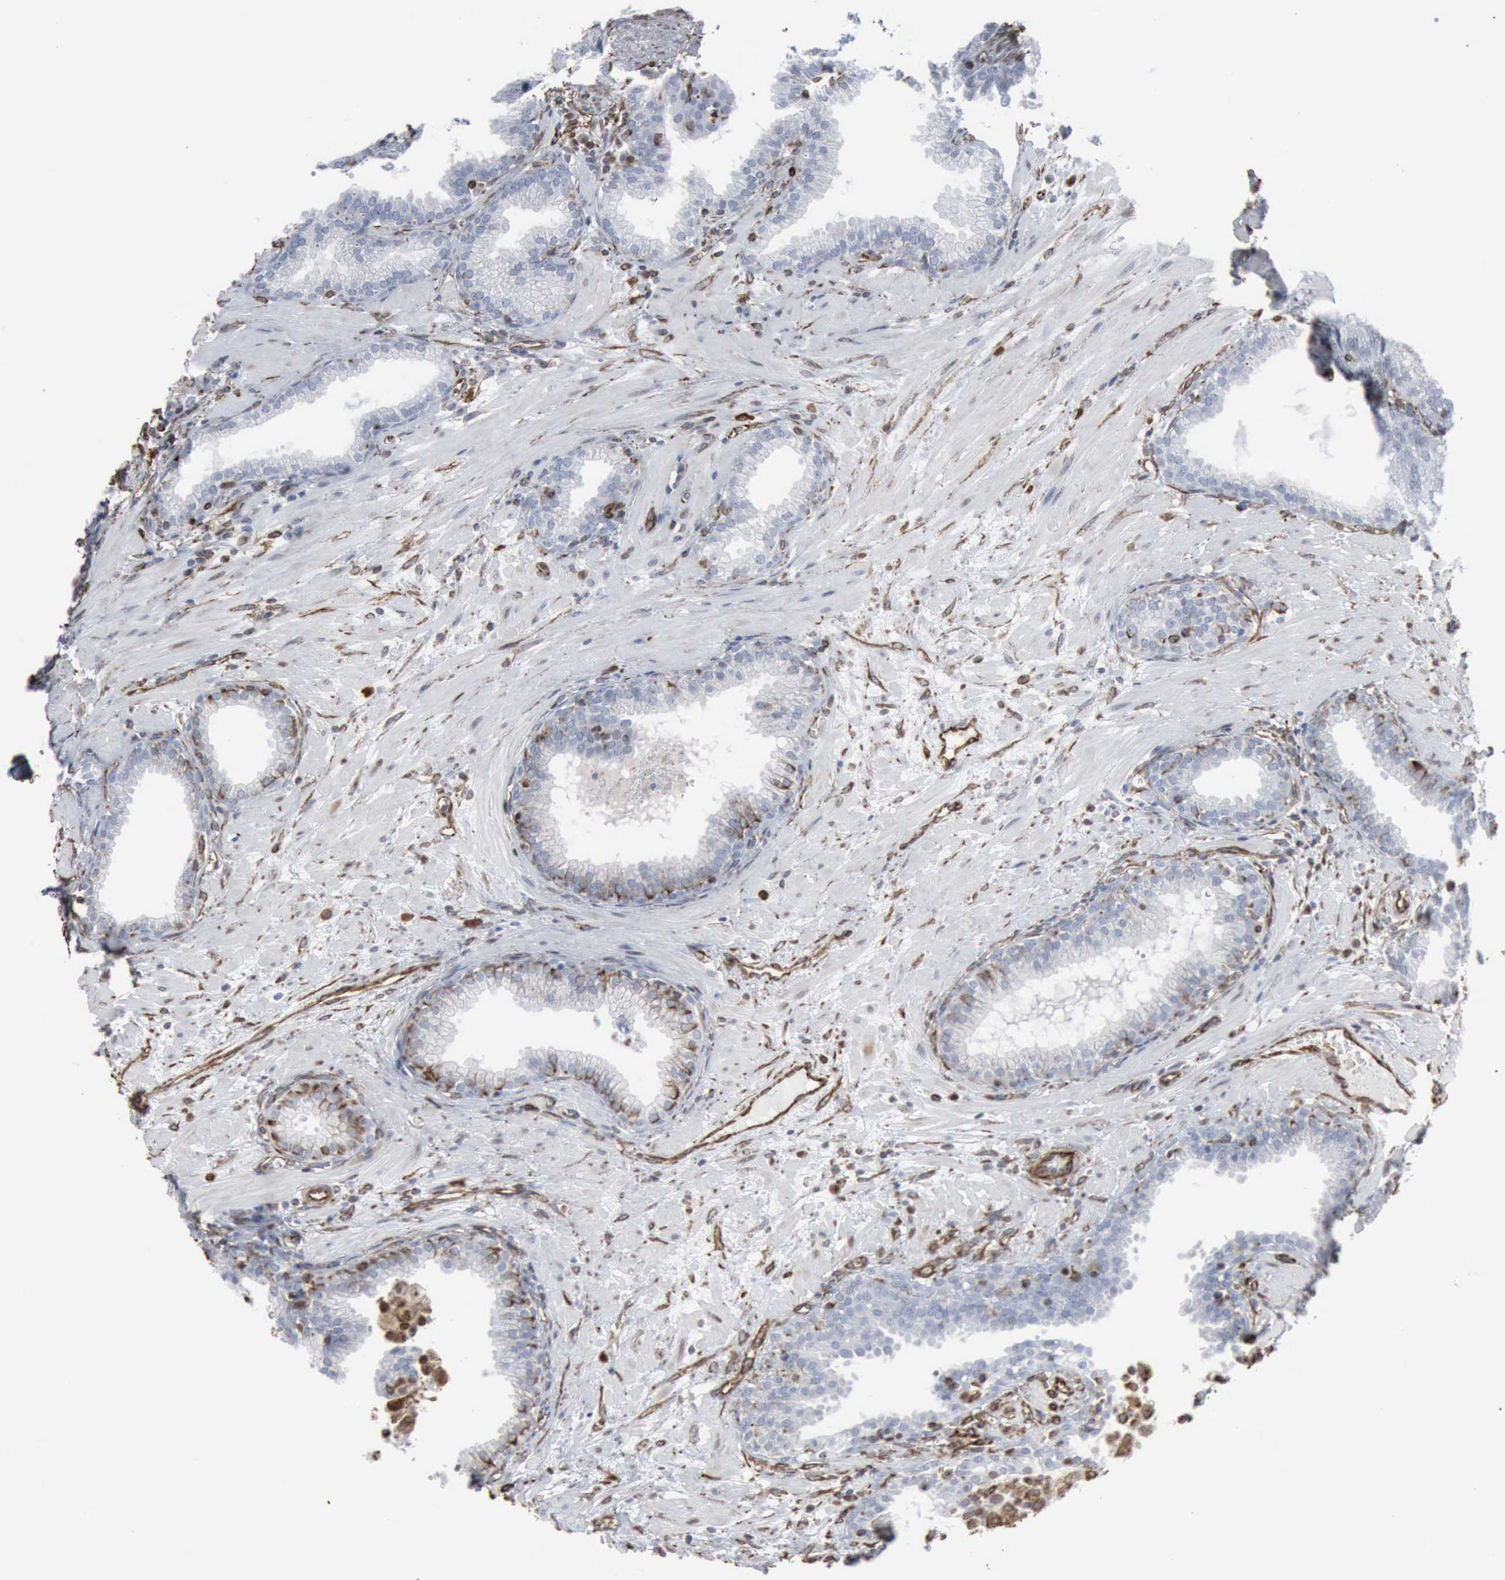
{"staining": {"intensity": "moderate", "quantity": "25%-75%", "location": "cytoplasmic/membranous,nuclear"}, "tissue": "prostate", "cell_type": "Glandular cells", "image_type": "normal", "snomed": [{"axis": "morphology", "description": "Normal tissue, NOS"}, {"axis": "topography", "description": "Prostate"}], "caption": "Protein staining shows moderate cytoplasmic/membranous,nuclear positivity in approximately 25%-75% of glandular cells in unremarkable prostate. Ihc stains the protein of interest in brown and the nuclei are stained blue.", "gene": "CCNE1", "patient": {"sex": "male", "age": 64}}